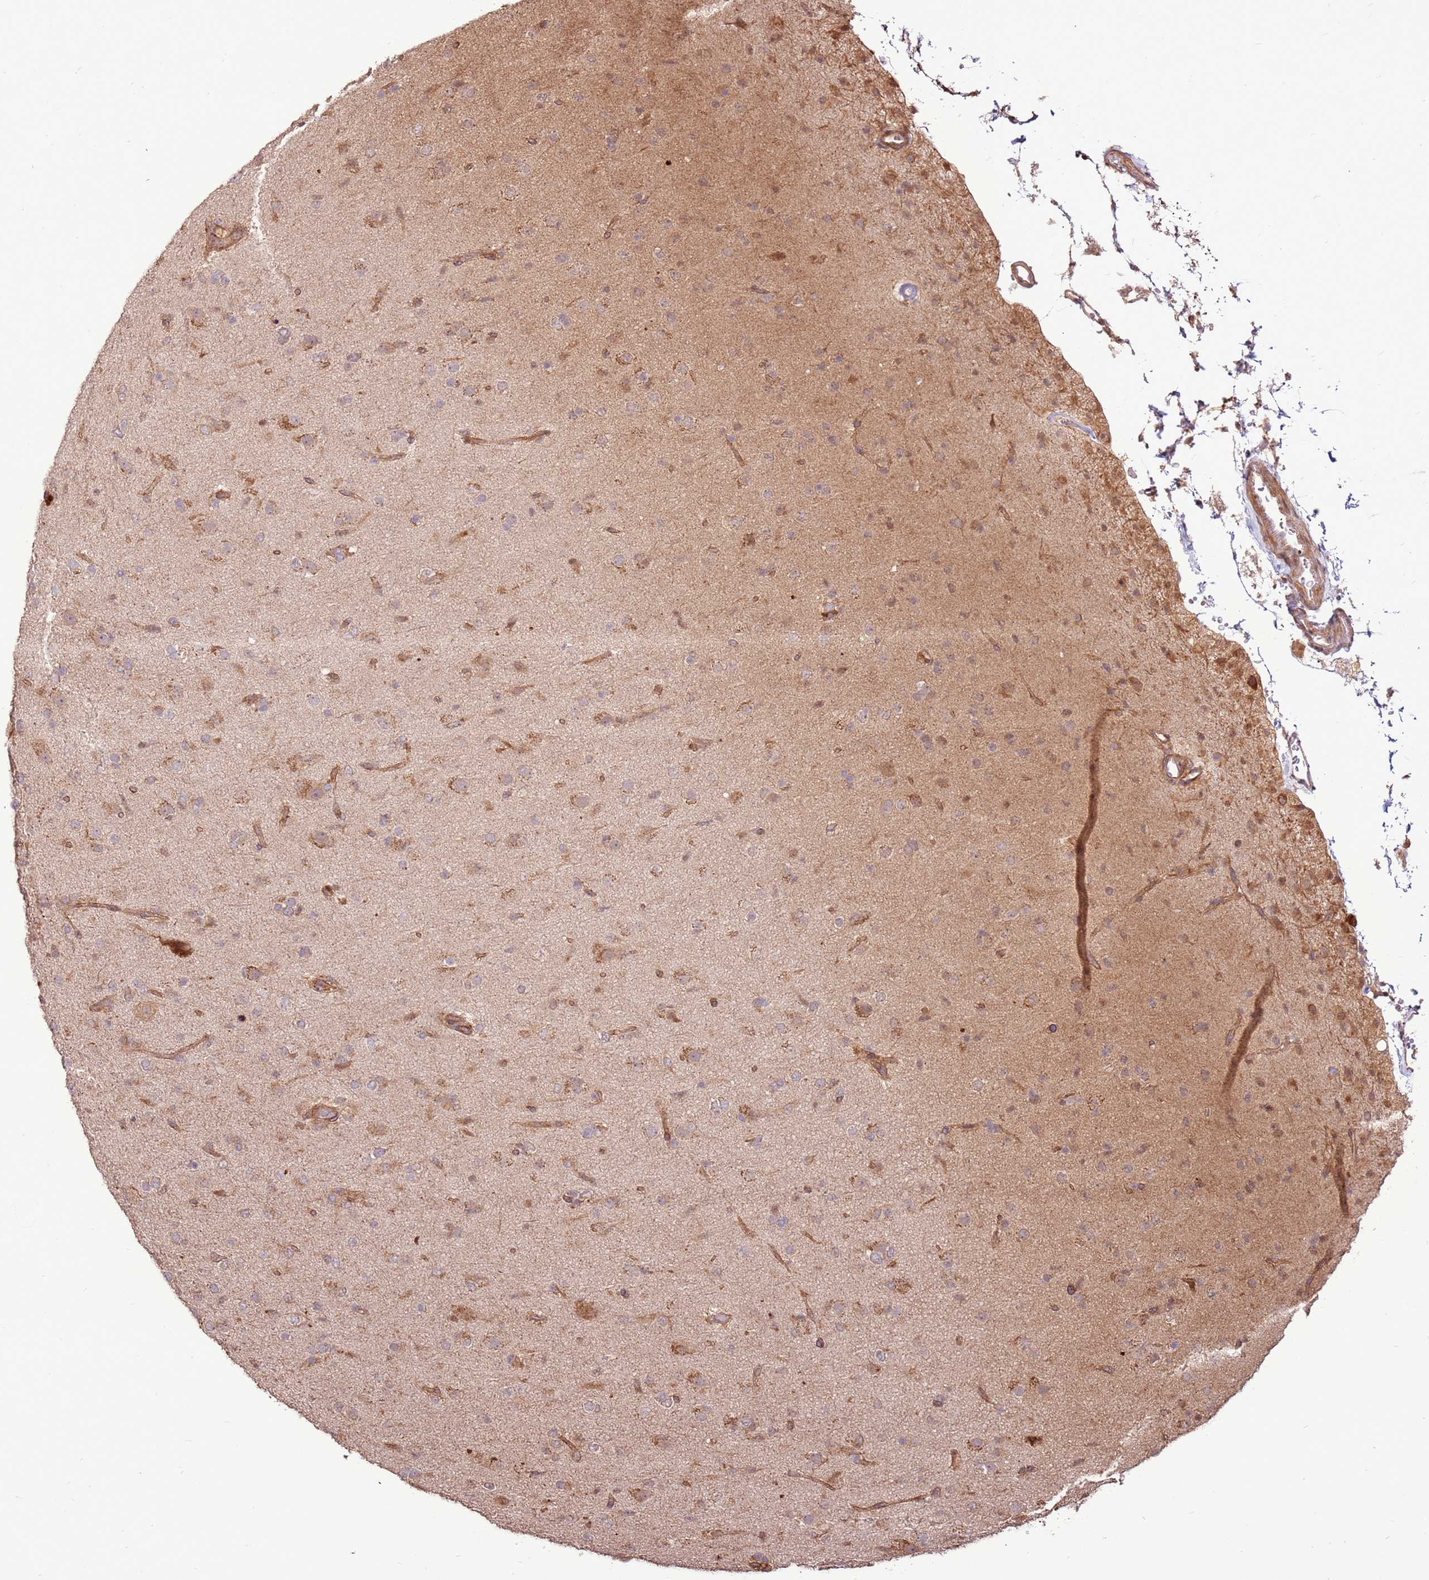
{"staining": {"intensity": "weak", "quantity": "25%-75%", "location": "cytoplasmic/membranous,nuclear"}, "tissue": "glioma", "cell_type": "Tumor cells", "image_type": "cancer", "snomed": [{"axis": "morphology", "description": "Glioma, malignant, Low grade"}, {"axis": "topography", "description": "Brain"}], "caption": "Immunohistochemical staining of human glioma exhibits weak cytoplasmic/membranous and nuclear protein staining in approximately 25%-75% of tumor cells.", "gene": "CCDC112", "patient": {"sex": "male", "age": 65}}